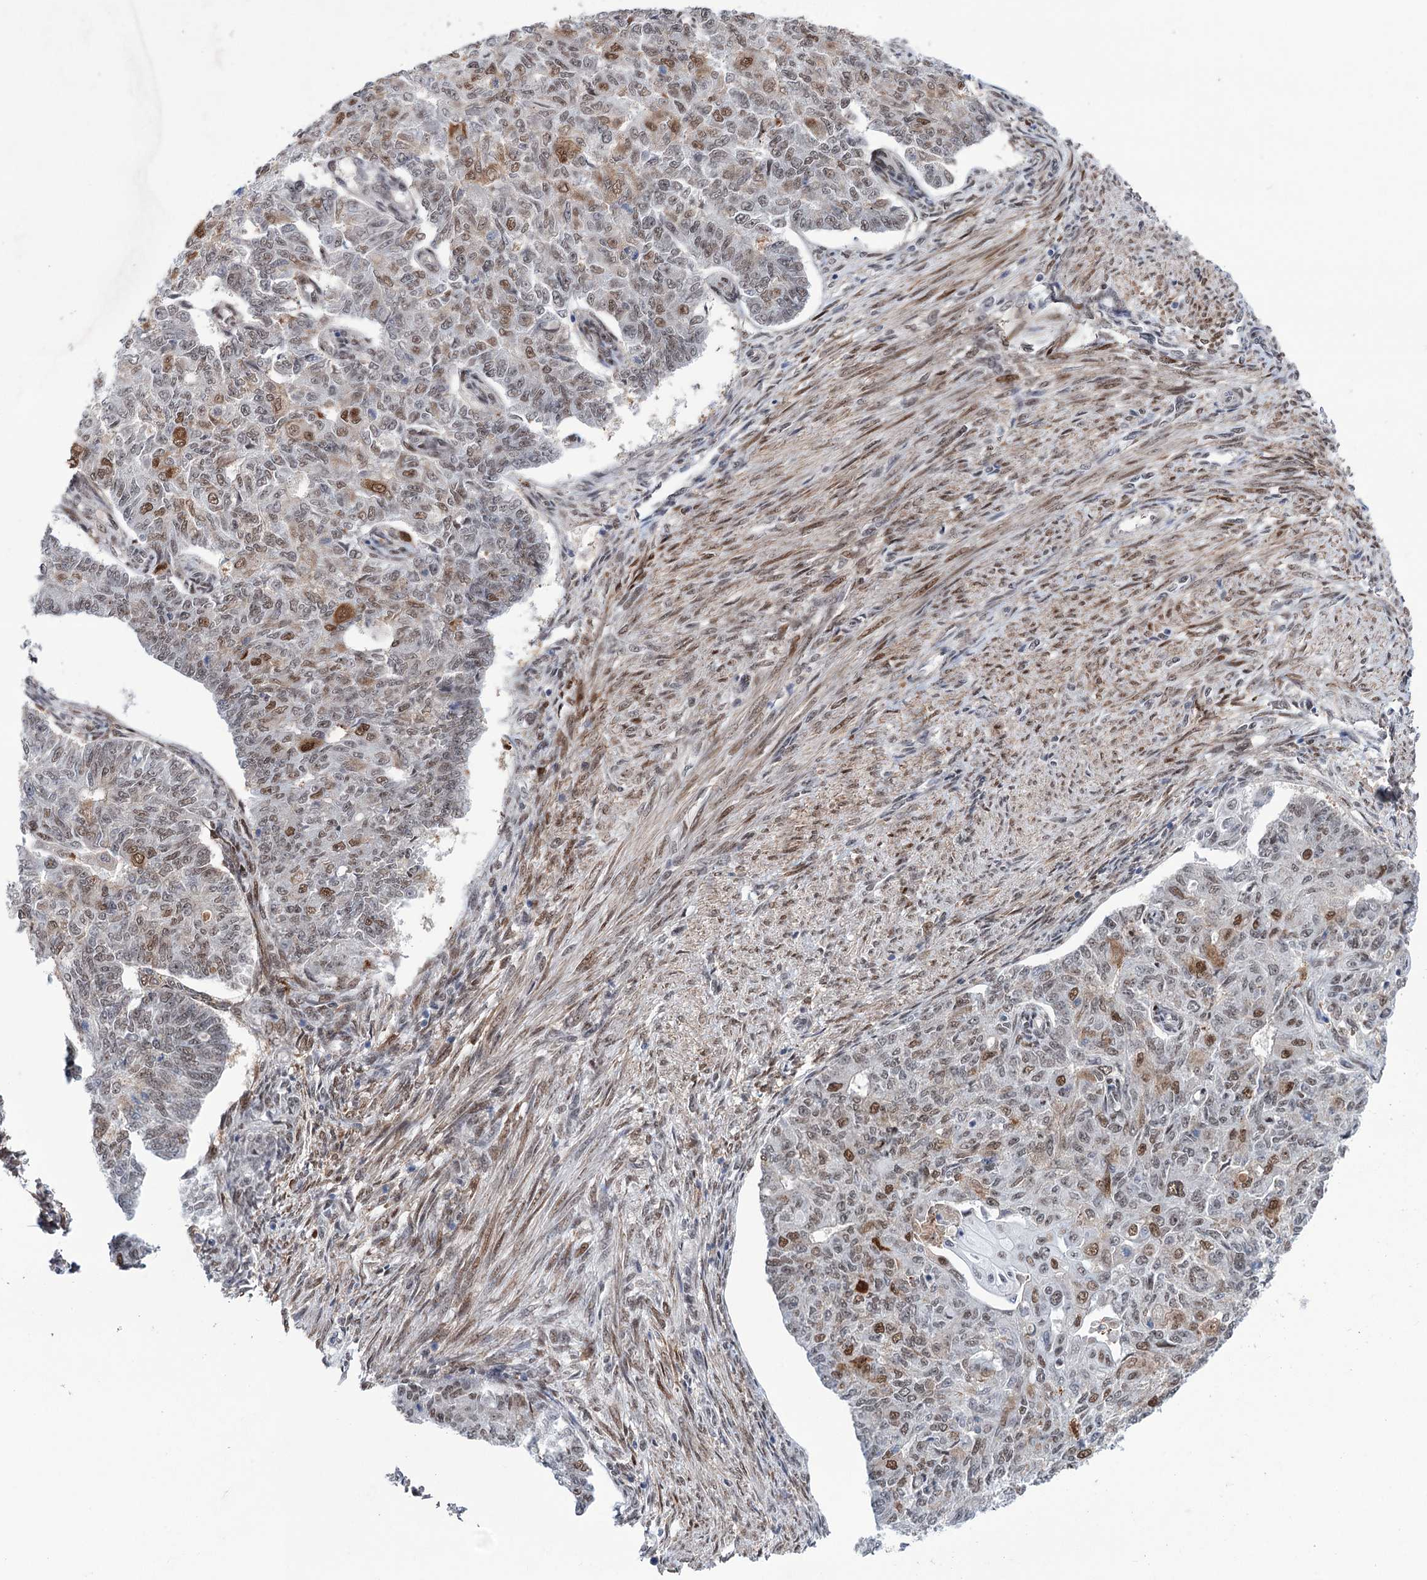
{"staining": {"intensity": "moderate", "quantity": "<25%", "location": "cytoplasmic/membranous,nuclear"}, "tissue": "endometrial cancer", "cell_type": "Tumor cells", "image_type": "cancer", "snomed": [{"axis": "morphology", "description": "Adenocarcinoma, NOS"}, {"axis": "topography", "description": "Endometrium"}], "caption": "Human adenocarcinoma (endometrial) stained with a brown dye shows moderate cytoplasmic/membranous and nuclear positive expression in about <25% of tumor cells.", "gene": "FAM53A", "patient": {"sex": "female", "age": 32}}